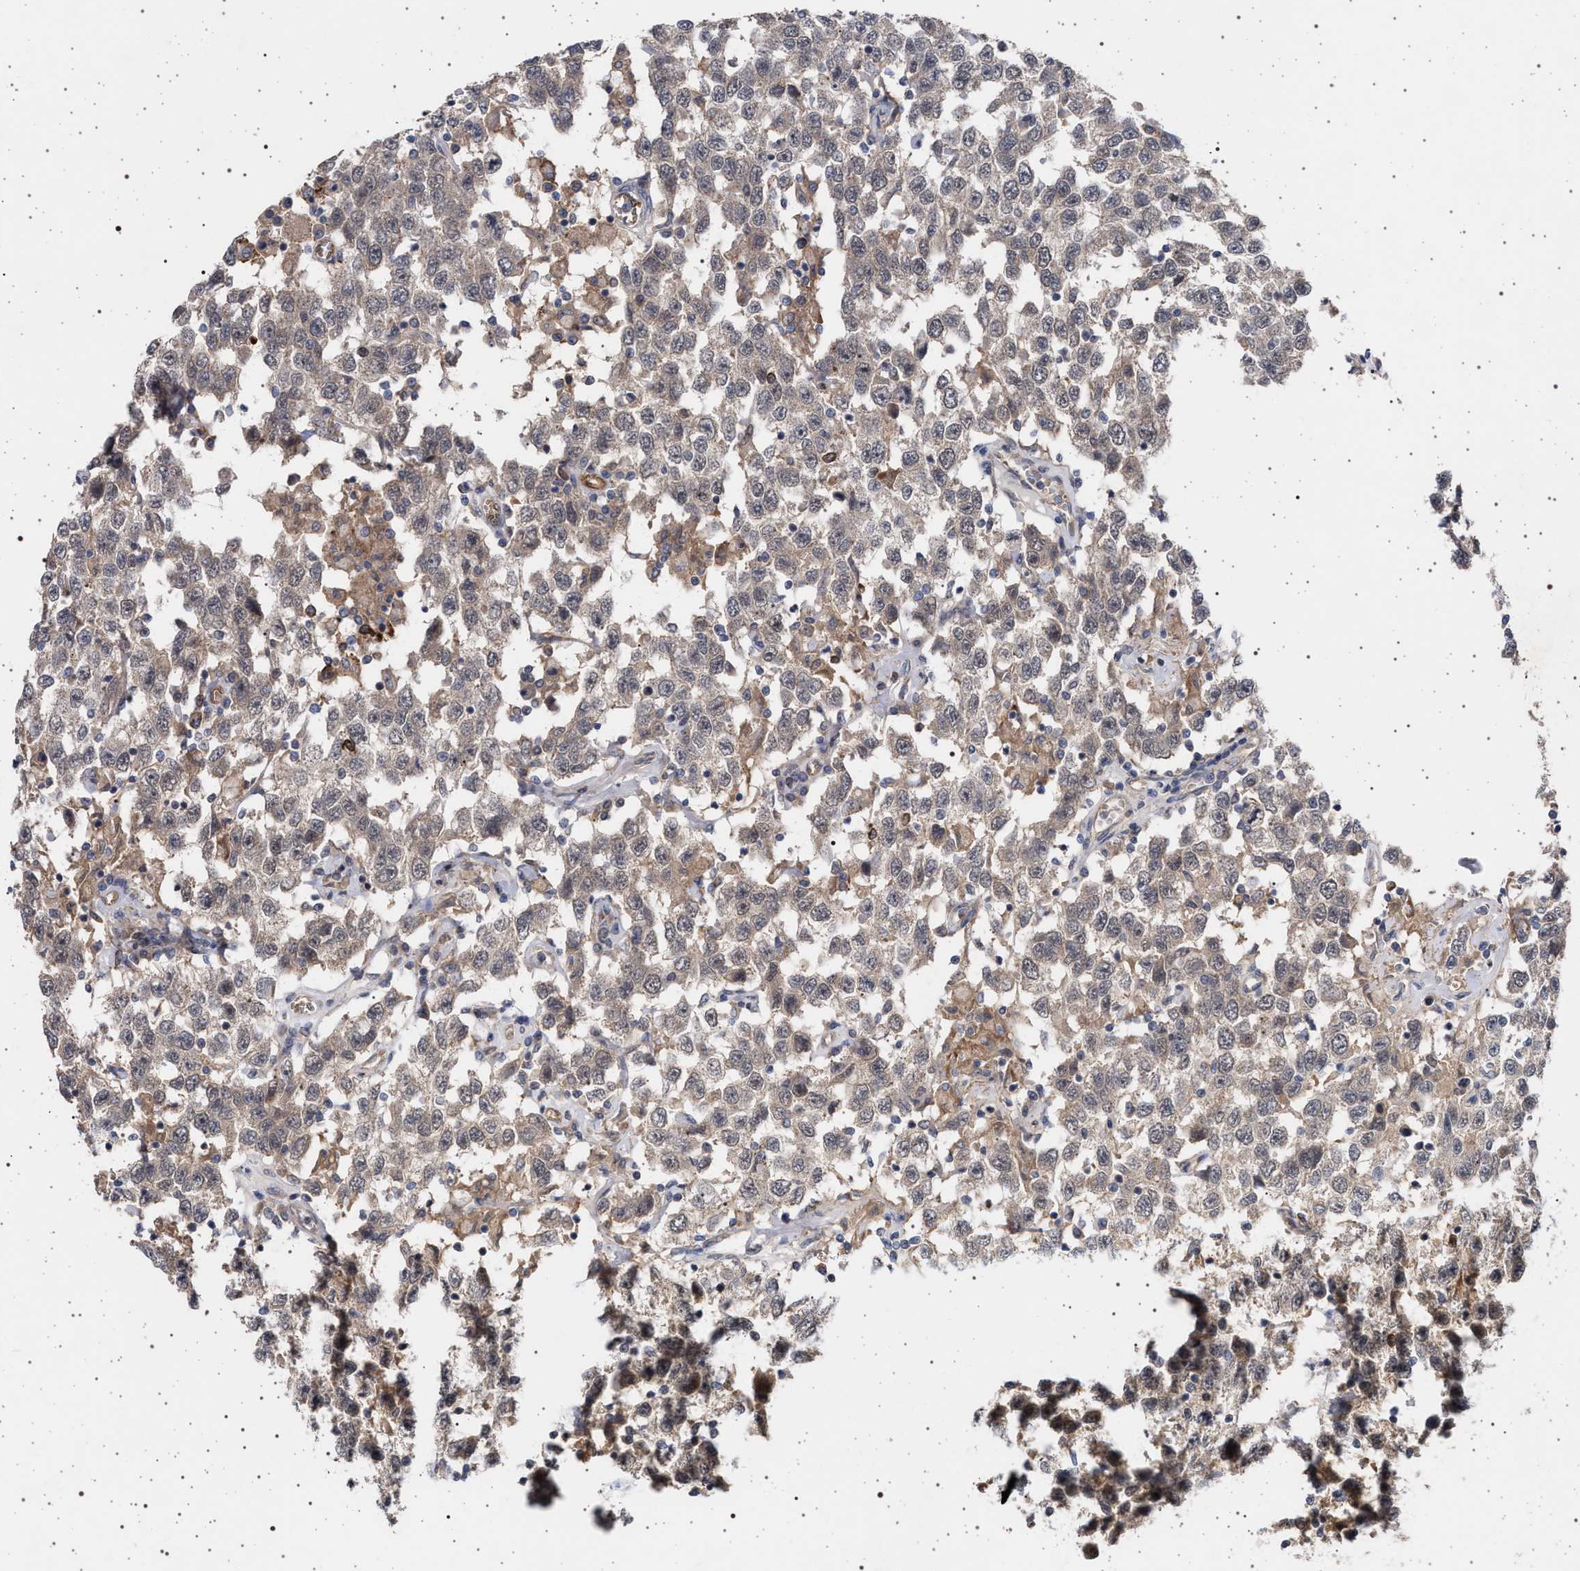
{"staining": {"intensity": "weak", "quantity": ">75%", "location": "cytoplasmic/membranous"}, "tissue": "testis cancer", "cell_type": "Tumor cells", "image_type": "cancer", "snomed": [{"axis": "morphology", "description": "Seminoma, NOS"}, {"axis": "topography", "description": "Testis"}], "caption": "Testis cancer (seminoma) was stained to show a protein in brown. There is low levels of weak cytoplasmic/membranous positivity in about >75% of tumor cells.", "gene": "RBM48", "patient": {"sex": "male", "age": 41}}